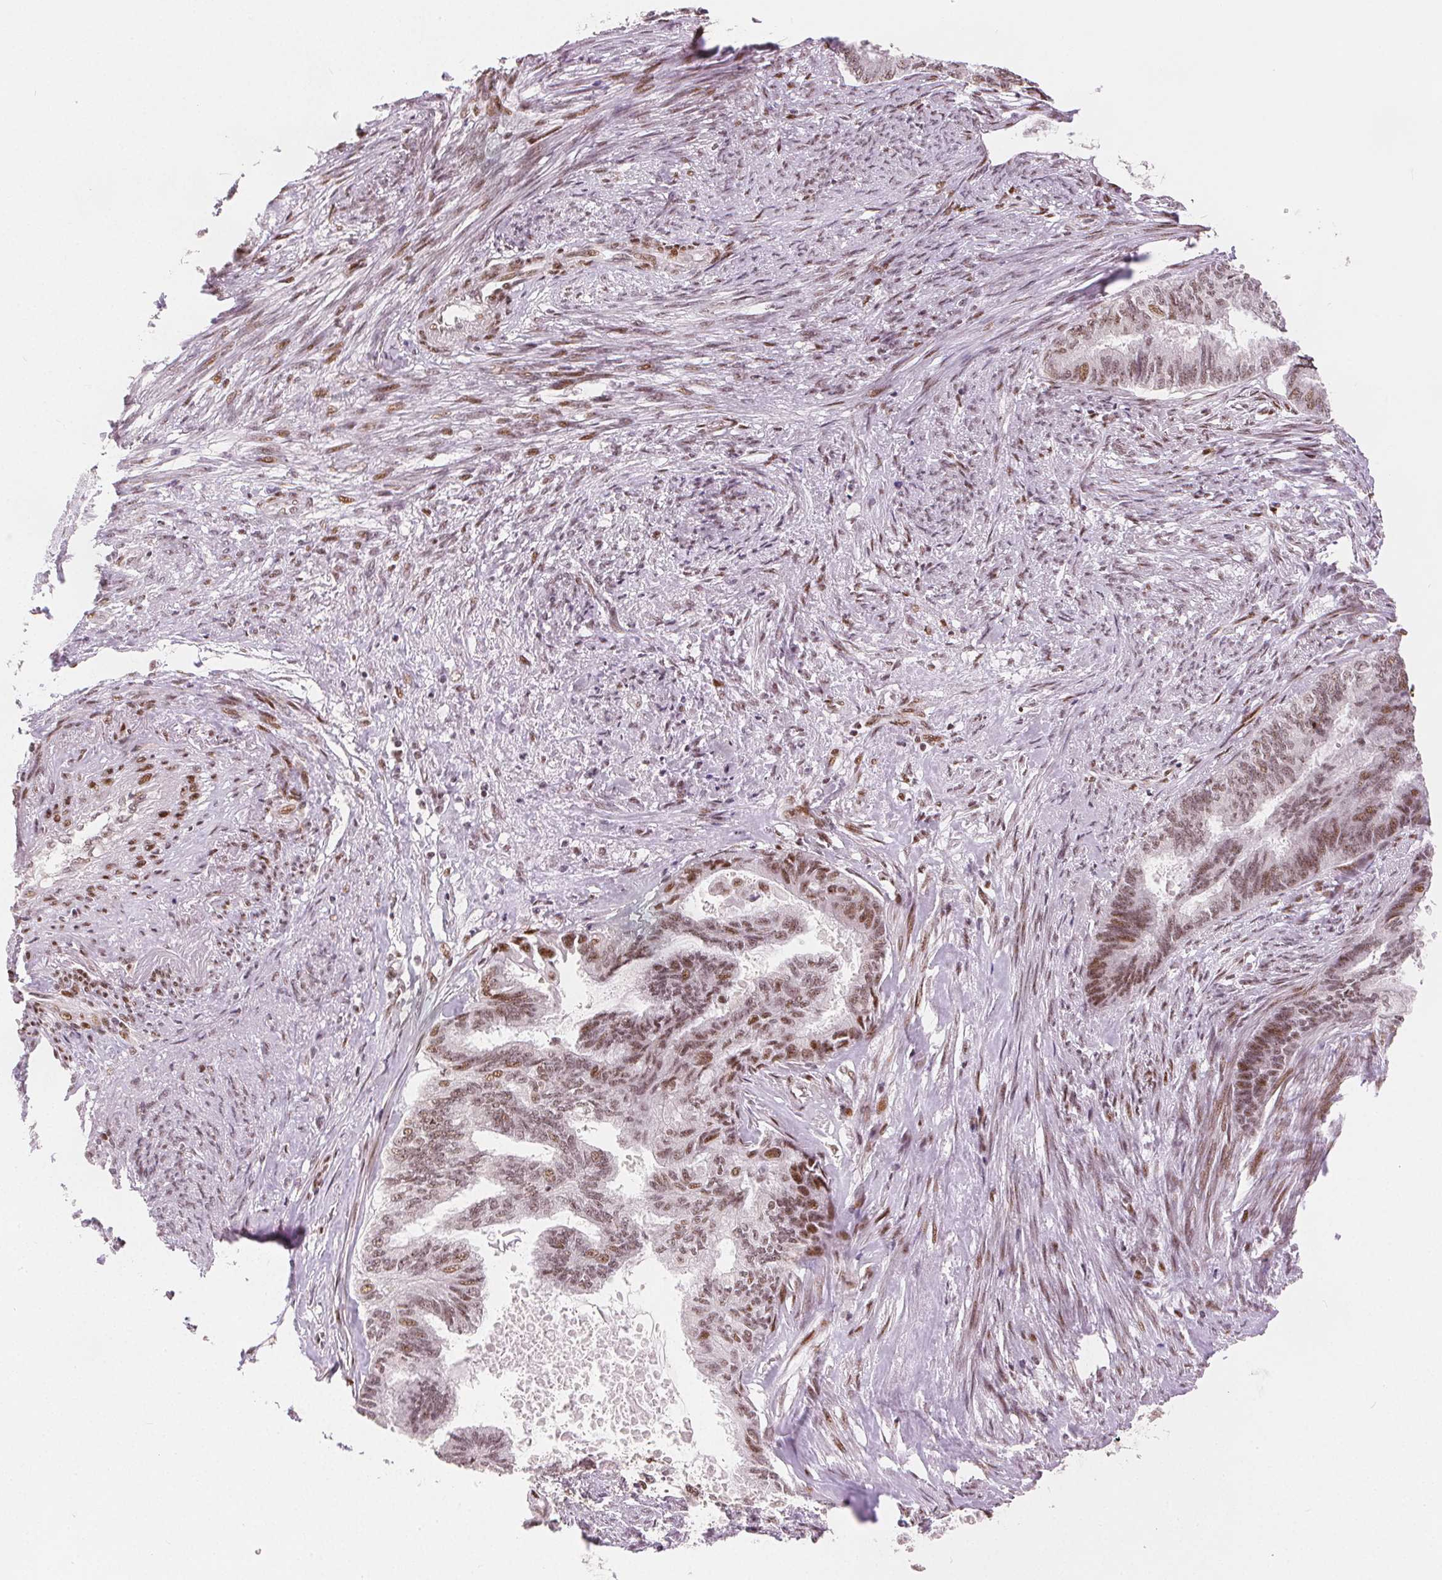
{"staining": {"intensity": "moderate", "quantity": ">75%", "location": "nuclear"}, "tissue": "endometrial cancer", "cell_type": "Tumor cells", "image_type": "cancer", "snomed": [{"axis": "morphology", "description": "Adenocarcinoma, NOS"}, {"axis": "topography", "description": "Endometrium"}], "caption": "Protein staining reveals moderate nuclear staining in approximately >75% of tumor cells in endometrial adenocarcinoma. Using DAB (brown) and hematoxylin (blue) stains, captured at high magnification using brightfield microscopy.", "gene": "ZNF703", "patient": {"sex": "female", "age": 86}}